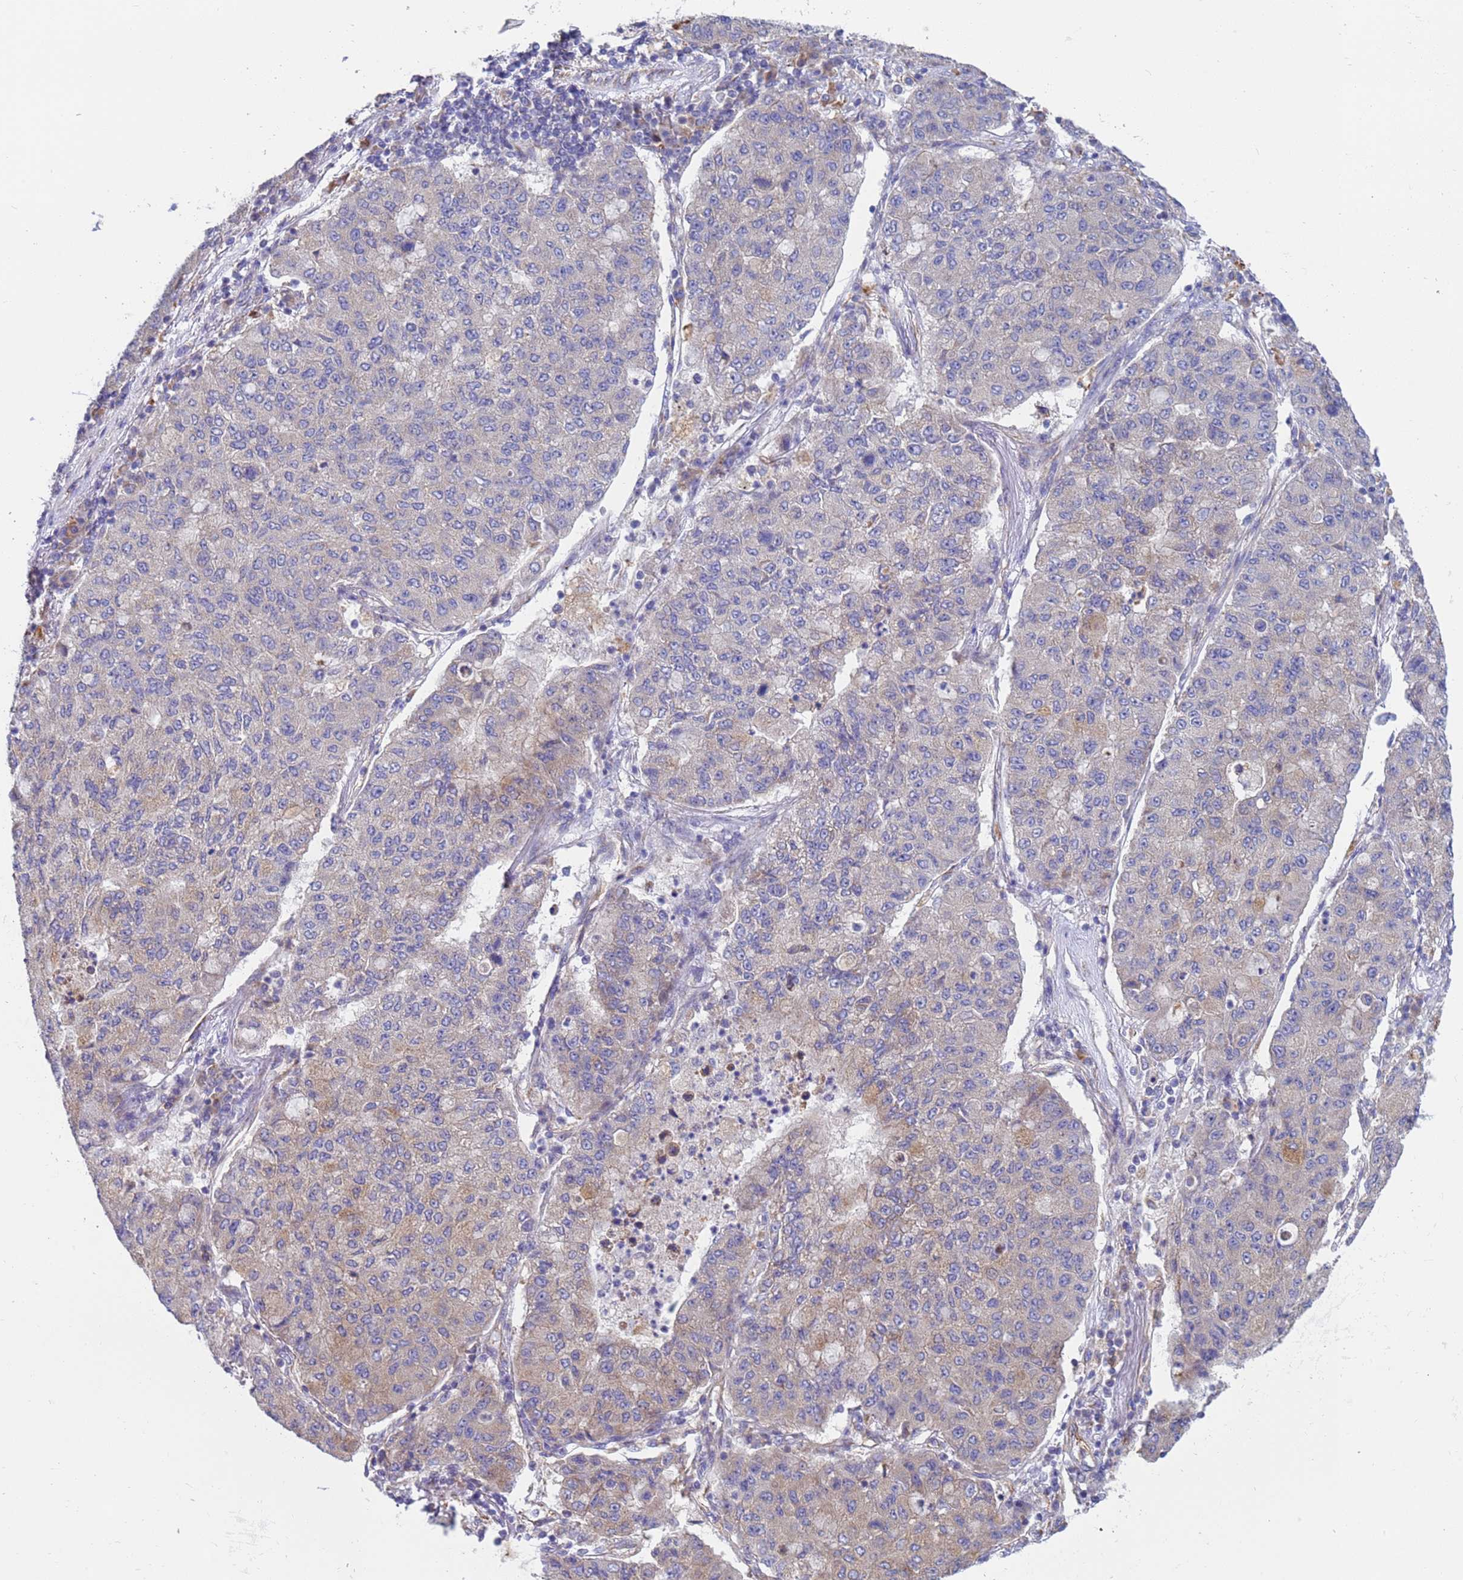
{"staining": {"intensity": "negative", "quantity": "none", "location": "none"}, "tissue": "lung cancer", "cell_type": "Tumor cells", "image_type": "cancer", "snomed": [{"axis": "morphology", "description": "Squamous cell carcinoma, NOS"}, {"axis": "topography", "description": "Lung"}], "caption": "An immunohistochemistry (IHC) photomicrograph of lung cancer (squamous cell carcinoma) is shown. There is no staining in tumor cells of lung cancer (squamous cell carcinoma). (Stains: DAB (3,3'-diaminobenzidine) immunohistochemistry (IHC) with hematoxylin counter stain, Microscopy: brightfield microscopy at high magnification).", "gene": "NUDT12", "patient": {"sex": "male", "age": 74}}